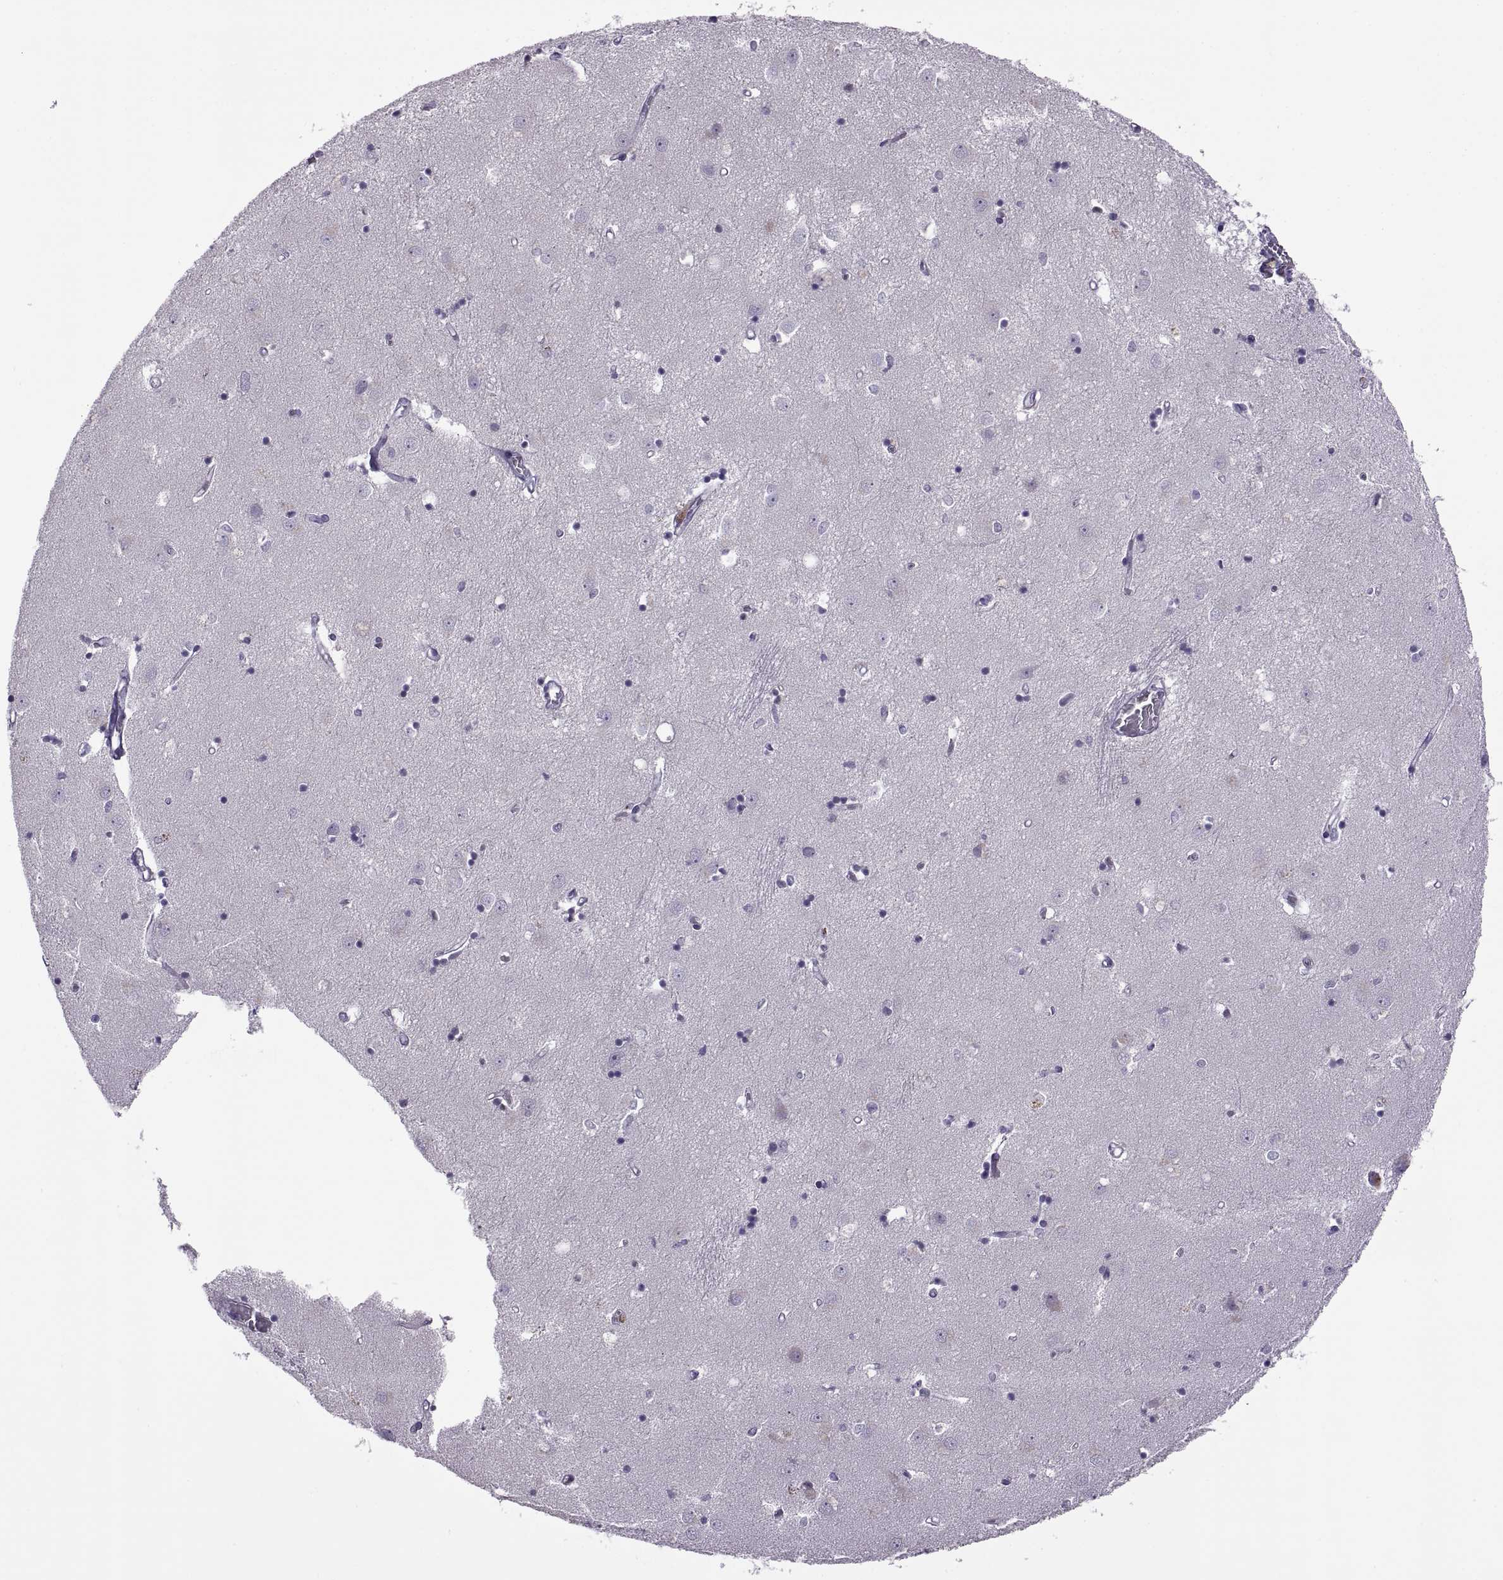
{"staining": {"intensity": "negative", "quantity": "none", "location": "none"}, "tissue": "caudate", "cell_type": "Glial cells", "image_type": "normal", "snomed": [{"axis": "morphology", "description": "Normal tissue, NOS"}, {"axis": "topography", "description": "Lateral ventricle wall"}], "caption": "Glial cells show no significant staining in unremarkable caudate. Brightfield microscopy of immunohistochemistry (IHC) stained with DAB (3,3'-diaminobenzidine) (brown) and hematoxylin (blue), captured at high magnification.", "gene": "RSPH6A", "patient": {"sex": "male", "age": 54}}